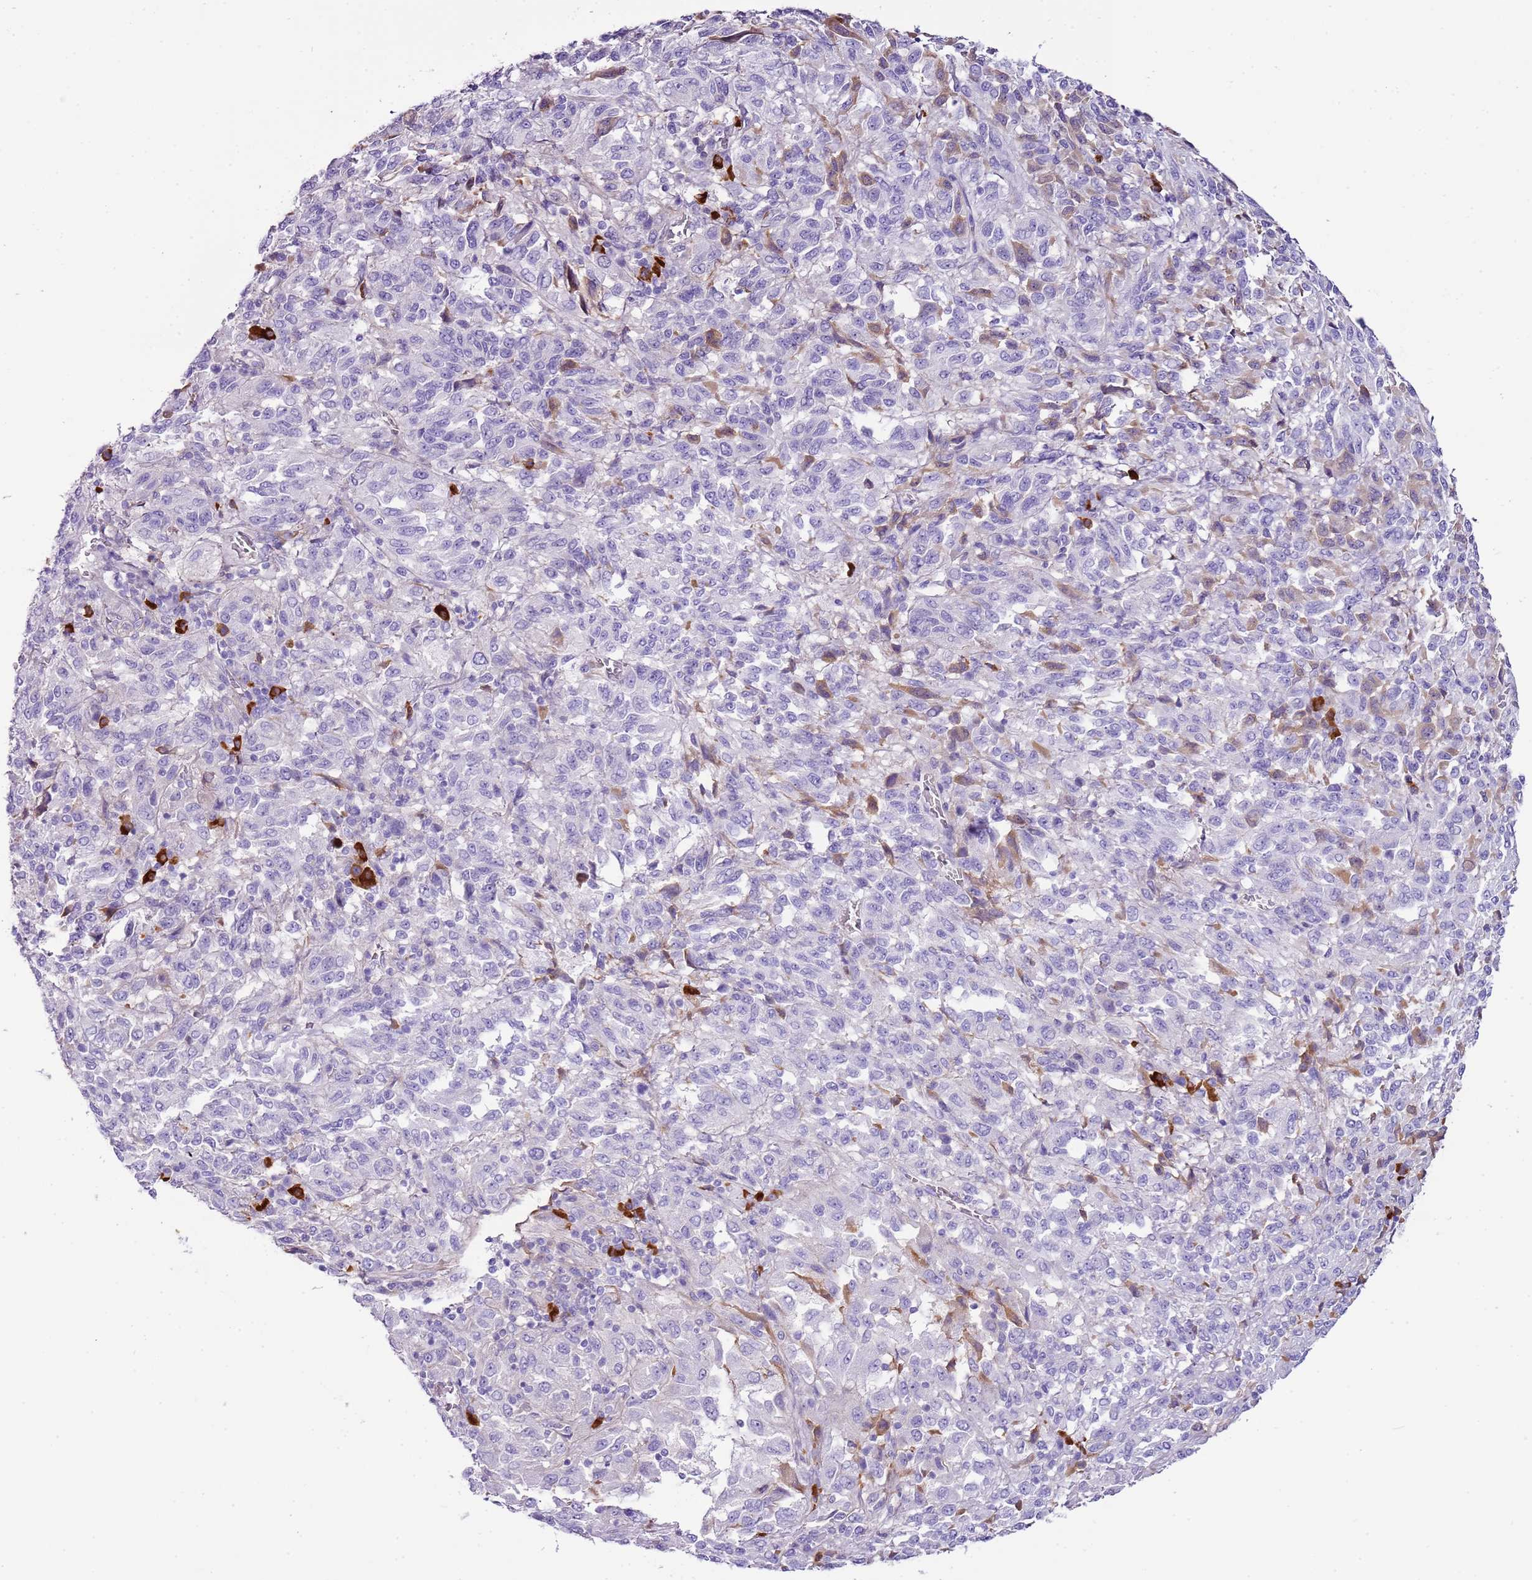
{"staining": {"intensity": "negative", "quantity": "none", "location": "none"}, "tissue": "melanoma", "cell_type": "Tumor cells", "image_type": "cancer", "snomed": [{"axis": "morphology", "description": "Malignant melanoma, Metastatic site"}, {"axis": "topography", "description": "Lung"}], "caption": "Tumor cells are negative for brown protein staining in malignant melanoma (metastatic site).", "gene": "IGKV3D-11", "patient": {"sex": "male", "age": 64}}